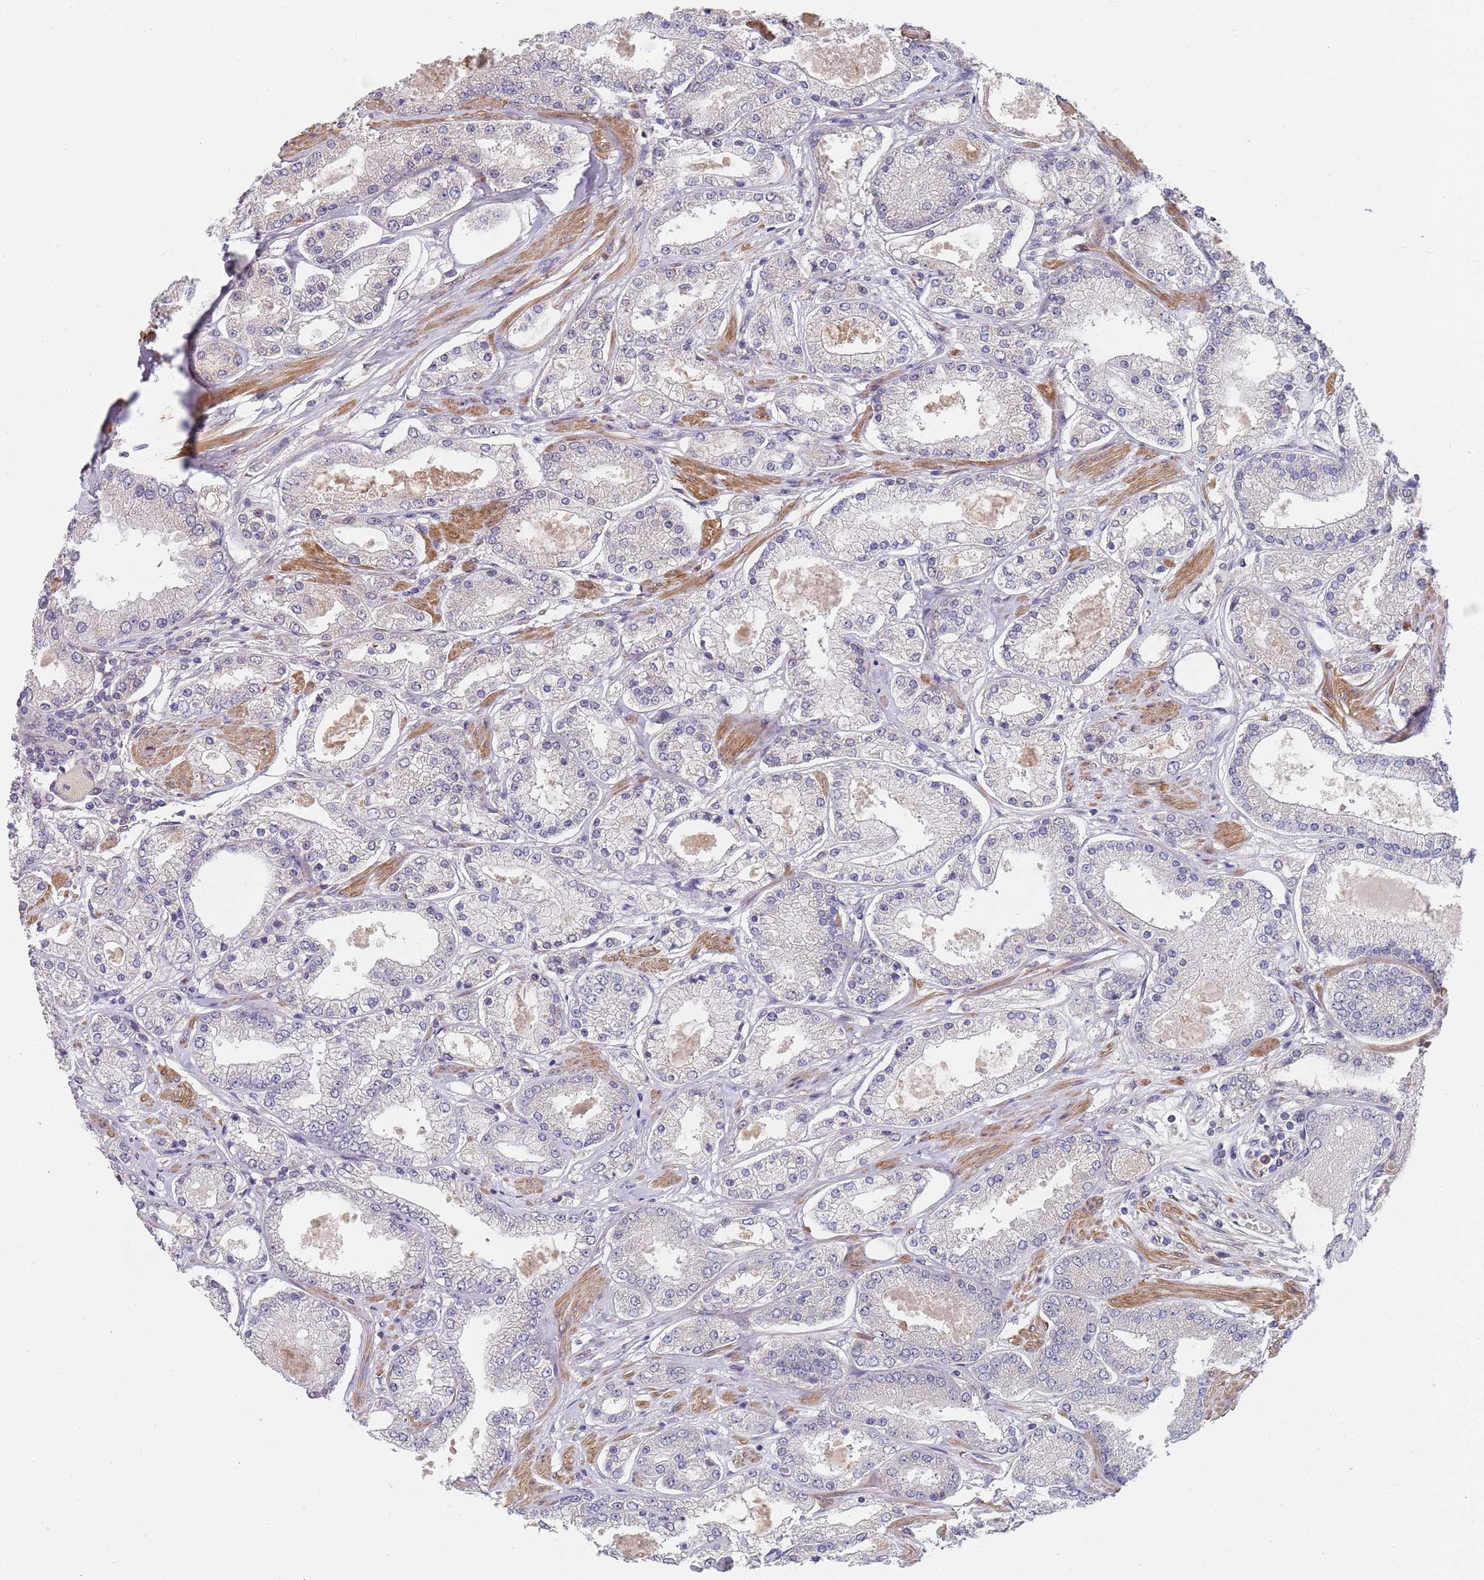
{"staining": {"intensity": "negative", "quantity": "none", "location": "none"}, "tissue": "prostate cancer", "cell_type": "Tumor cells", "image_type": "cancer", "snomed": [{"axis": "morphology", "description": "Adenocarcinoma, High grade"}, {"axis": "topography", "description": "Prostate"}], "caption": "This is an immunohistochemistry photomicrograph of human high-grade adenocarcinoma (prostate). There is no staining in tumor cells.", "gene": "B4GALT4", "patient": {"sex": "male", "age": 69}}